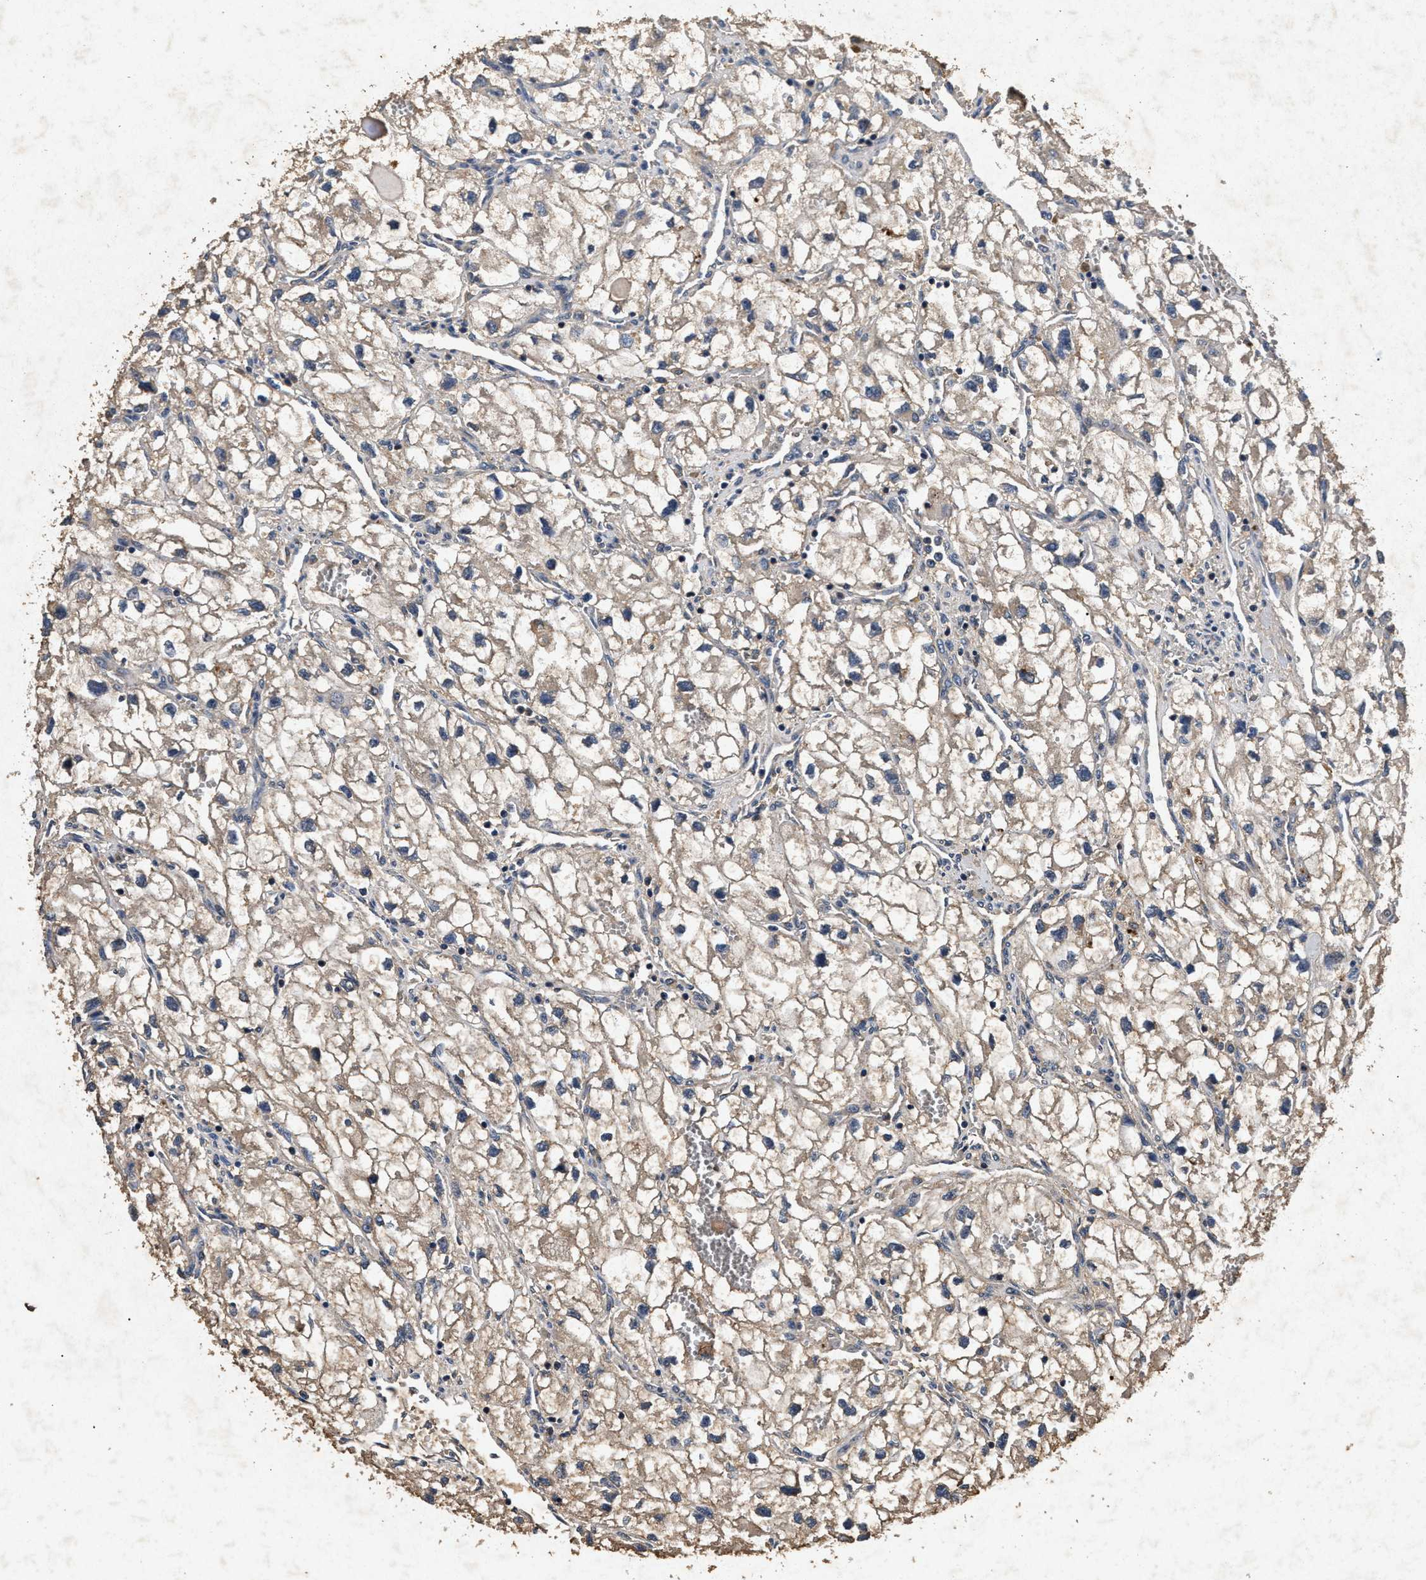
{"staining": {"intensity": "weak", "quantity": ">75%", "location": "cytoplasmic/membranous"}, "tissue": "renal cancer", "cell_type": "Tumor cells", "image_type": "cancer", "snomed": [{"axis": "morphology", "description": "Adenocarcinoma, NOS"}, {"axis": "topography", "description": "Kidney"}], "caption": "This histopathology image reveals renal adenocarcinoma stained with IHC to label a protein in brown. The cytoplasmic/membranous of tumor cells show weak positivity for the protein. Nuclei are counter-stained blue.", "gene": "PPP1CC", "patient": {"sex": "female", "age": 70}}